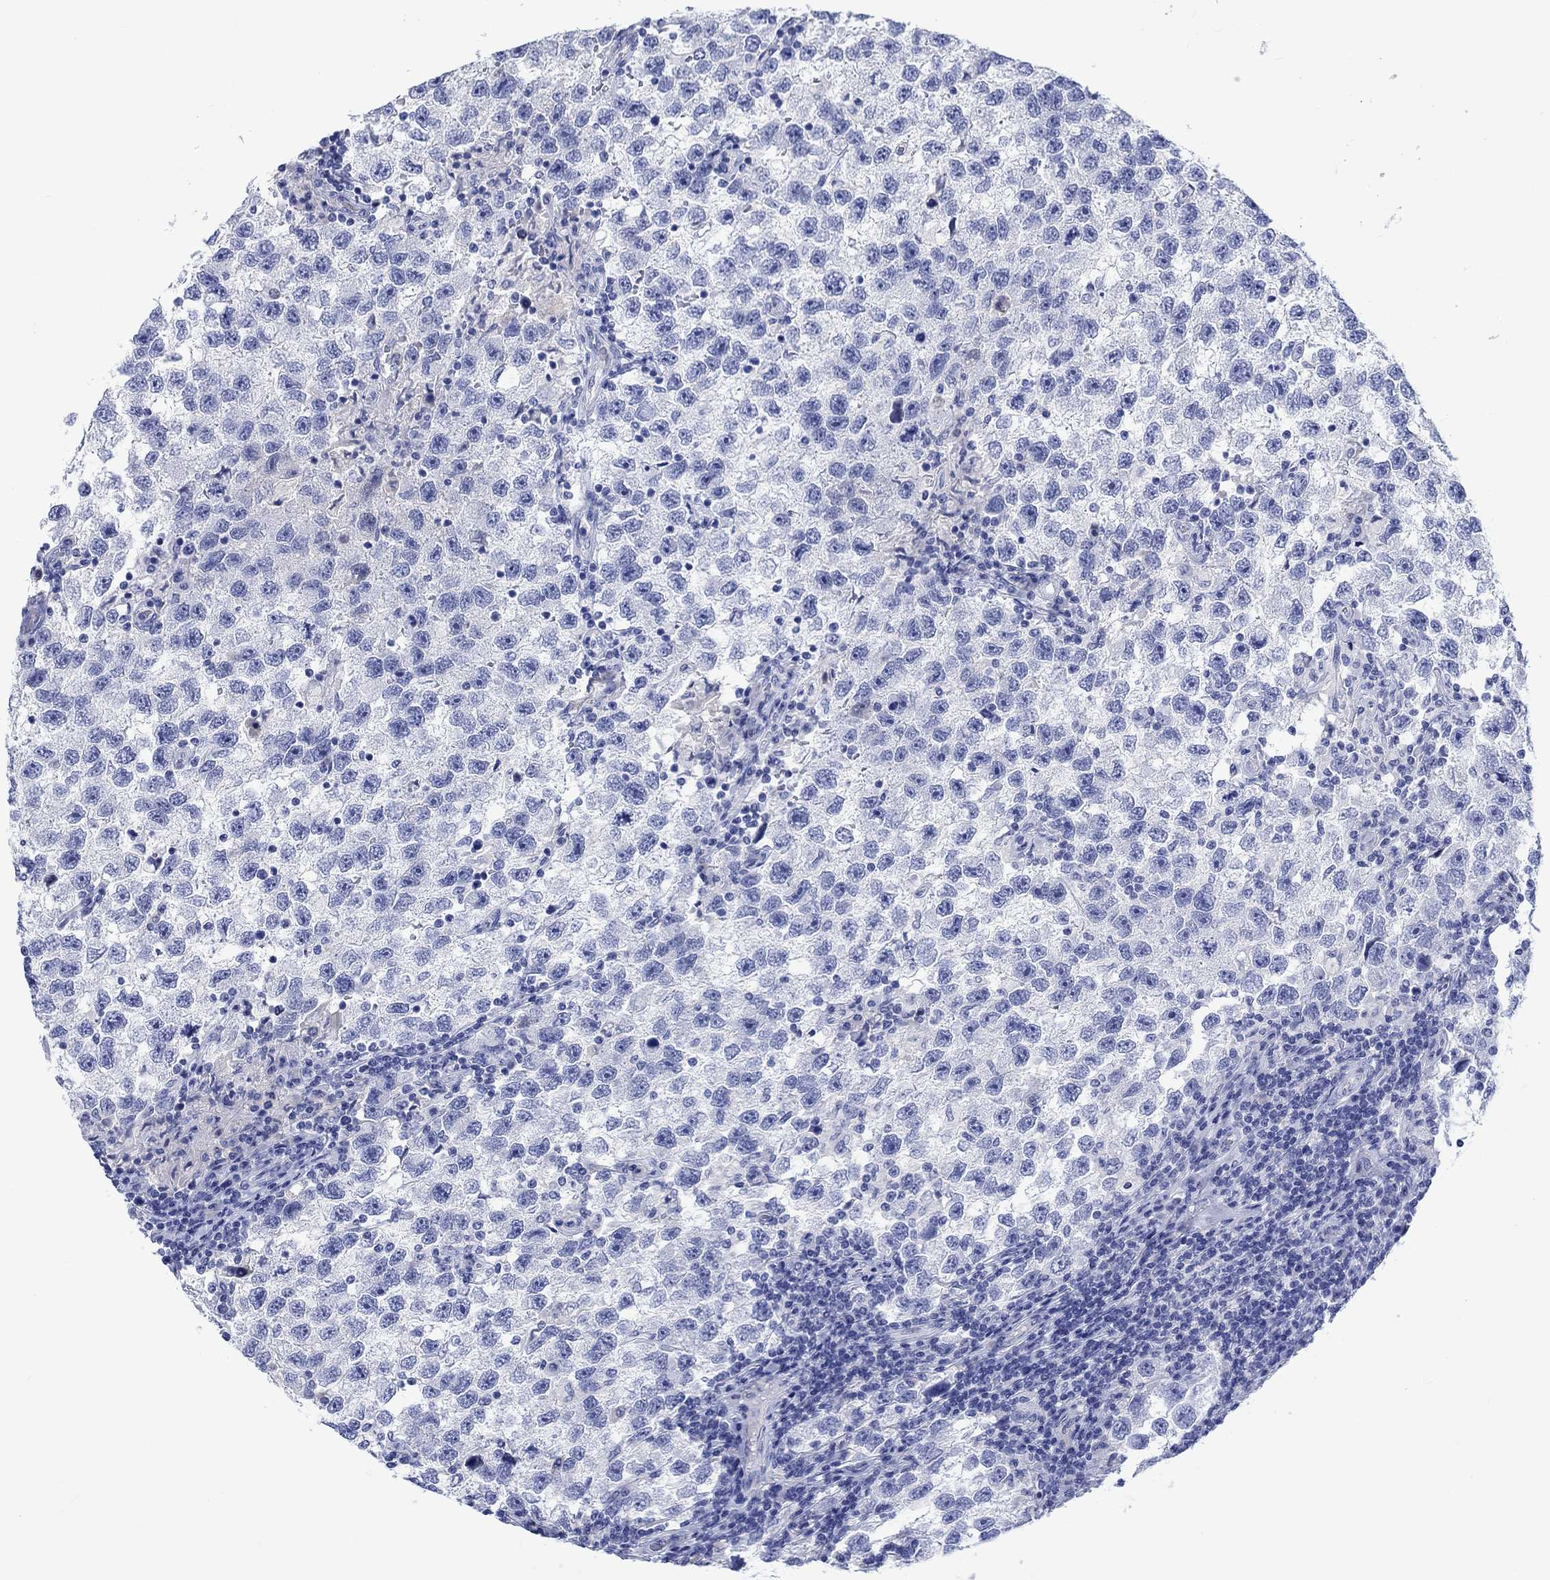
{"staining": {"intensity": "negative", "quantity": "none", "location": "none"}, "tissue": "testis cancer", "cell_type": "Tumor cells", "image_type": "cancer", "snomed": [{"axis": "morphology", "description": "Seminoma, NOS"}, {"axis": "topography", "description": "Testis"}], "caption": "Immunohistochemical staining of testis cancer exhibits no significant expression in tumor cells.", "gene": "CACNG3", "patient": {"sex": "male", "age": 26}}